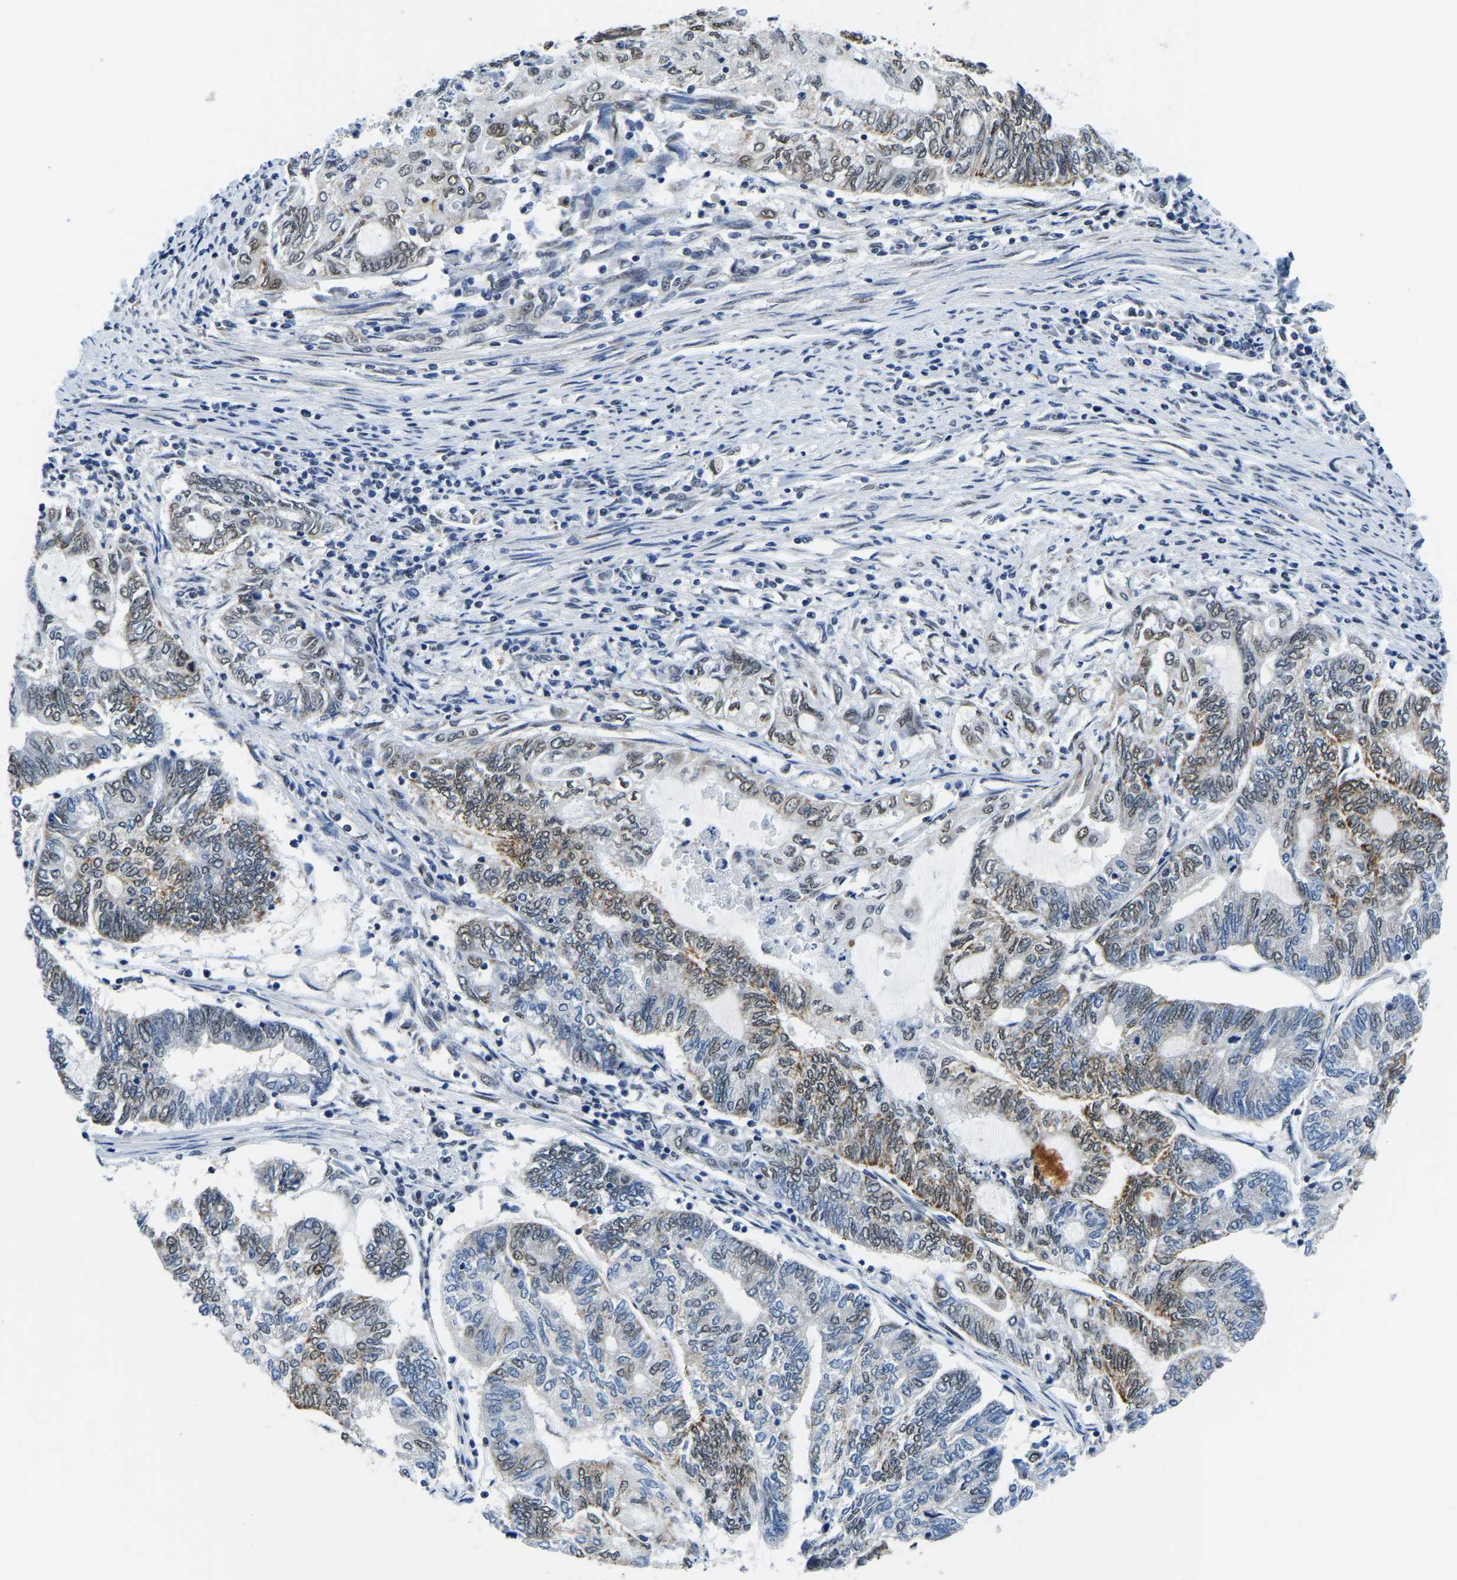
{"staining": {"intensity": "weak", "quantity": ">75%", "location": "cytoplasmic/membranous,nuclear"}, "tissue": "endometrial cancer", "cell_type": "Tumor cells", "image_type": "cancer", "snomed": [{"axis": "morphology", "description": "Adenocarcinoma, NOS"}, {"axis": "topography", "description": "Uterus"}, {"axis": "topography", "description": "Endometrium"}], "caption": "Immunohistochemical staining of human endometrial adenocarcinoma displays low levels of weak cytoplasmic/membranous and nuclear staining in approximately >75% of tumor cells.", "gene": "BNIP3L", "patient": {"sex": "female", "age": 70}}